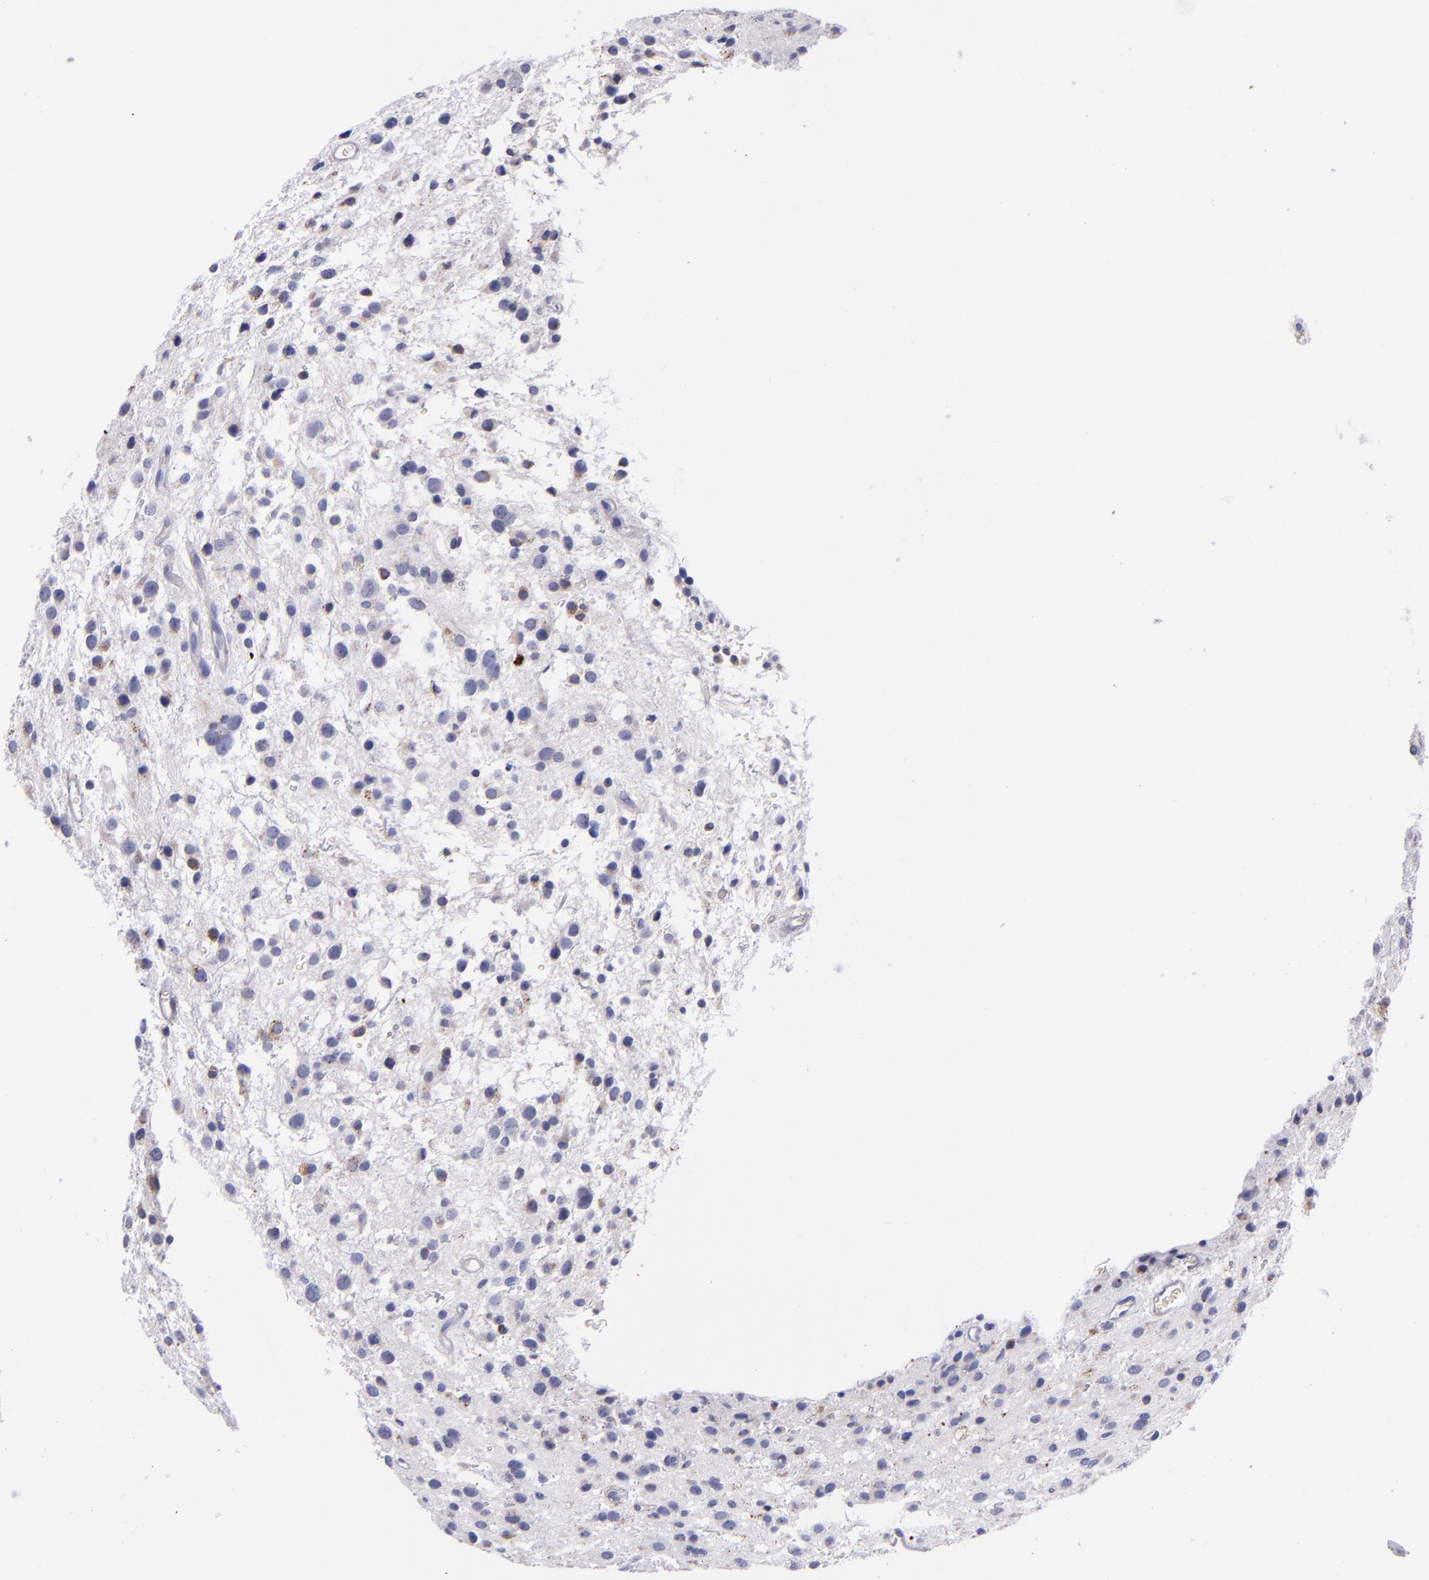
{"staining": {"intensity": "negative", "quantity": "none", "location": "none"}, "tissue": "glioma", "cell_type": "Tumor cells", "image_type": "cancer", "snomed": [{"axis": "morphology", "description": "Glioma, malignant, Low grade"}, {"axis": "topography", "description": "Brain"}], "caption": "A micrograph of glioma stained for a protein shows no brown staining in tumor cells. (Brightfield microscopy of DAB (3,3'-diaminobenzidine) immunohistochemistry at high magnification).", "gene": "IVL", "patient": {"sex": "female", "age": 36}}